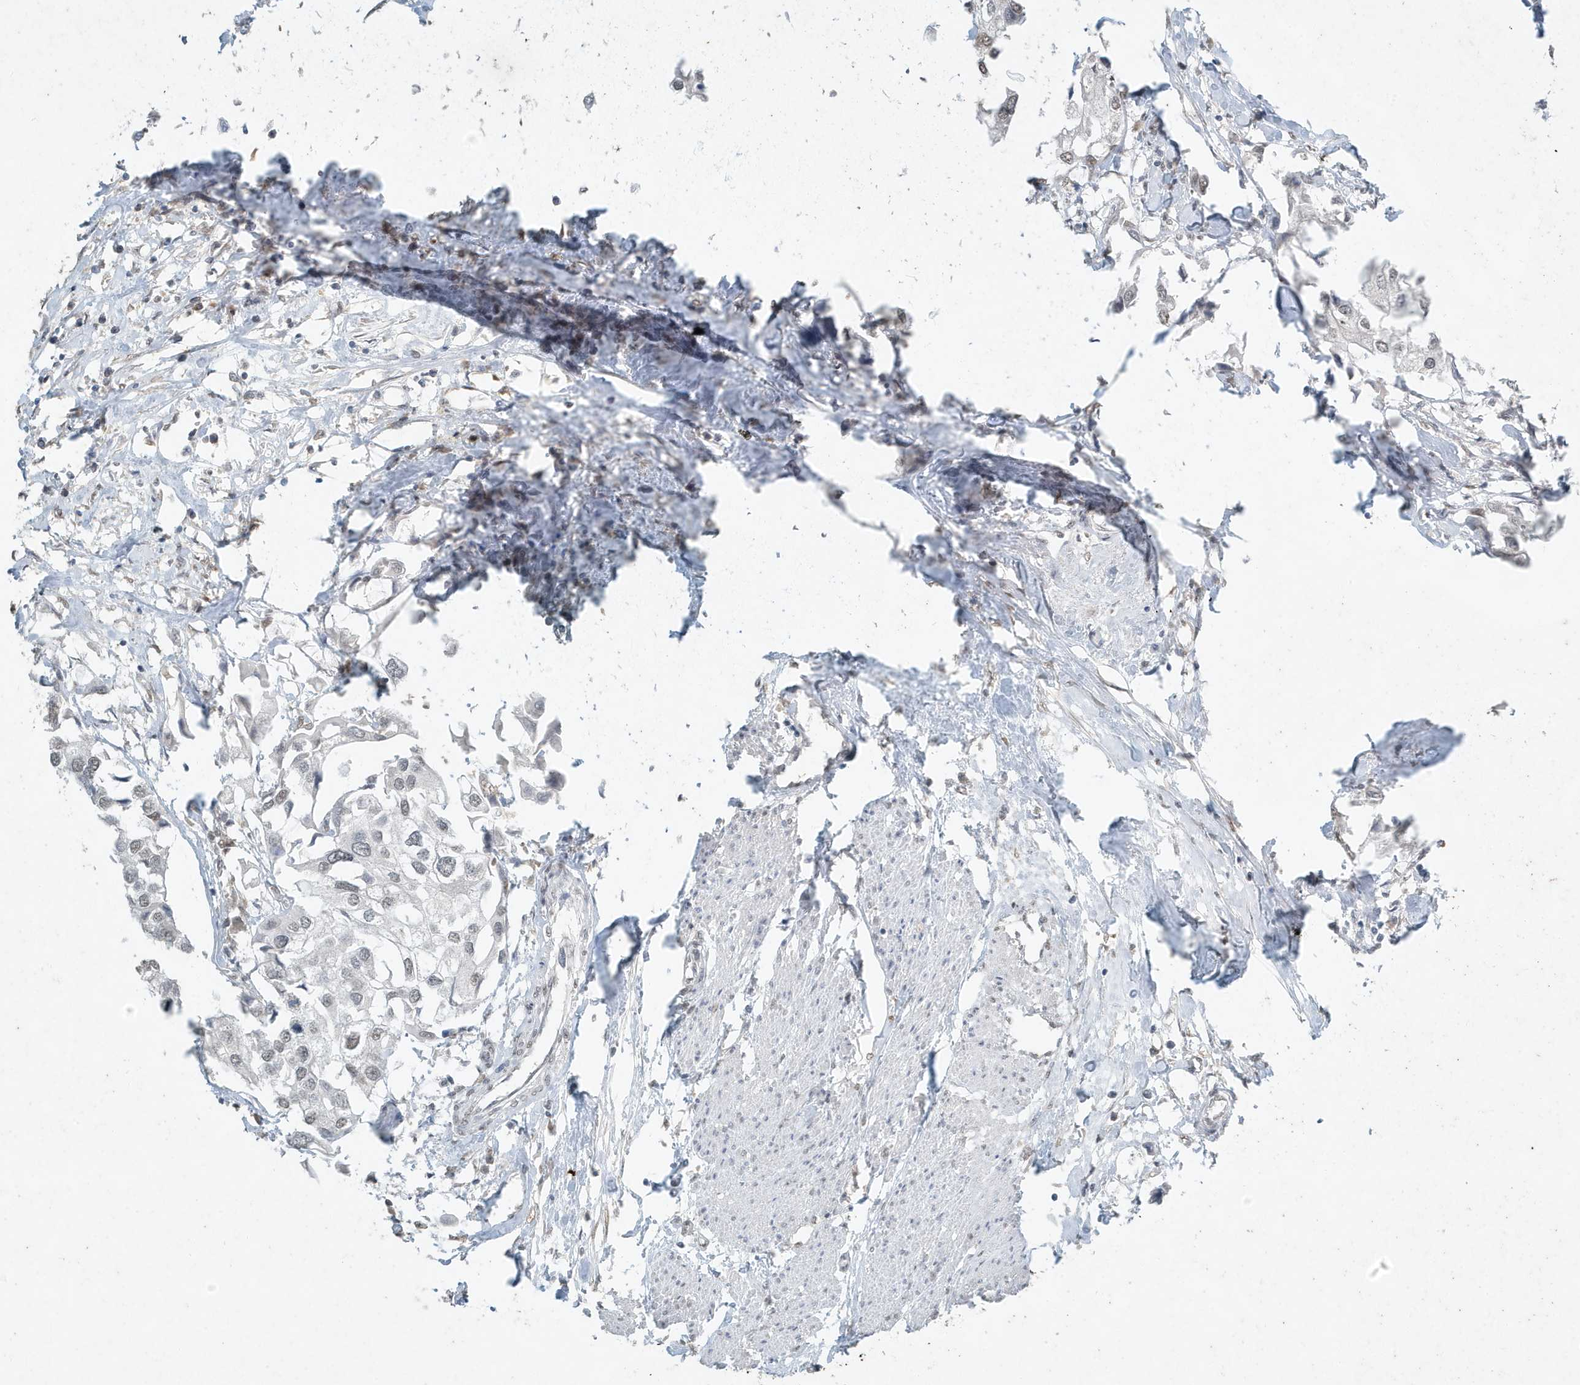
{"staining": {"intensity": "negative", "quantity": "none", "location": "none"}, "tissue": "urothelial cancer", "cell_type": "Tumor cells", "image_type": "cancer", "snomed": [{"axis": "morphology", "description": "Urothelial carcinoma, High grade"}, {"axis": "topography", "description": "Urinary bladder"}], "caption": "Tumor cells show no significant expression in urothelial carcinoma (high-grade).", "gene": "DEFA1", "patient": {"sex": "male", "age": 64}}